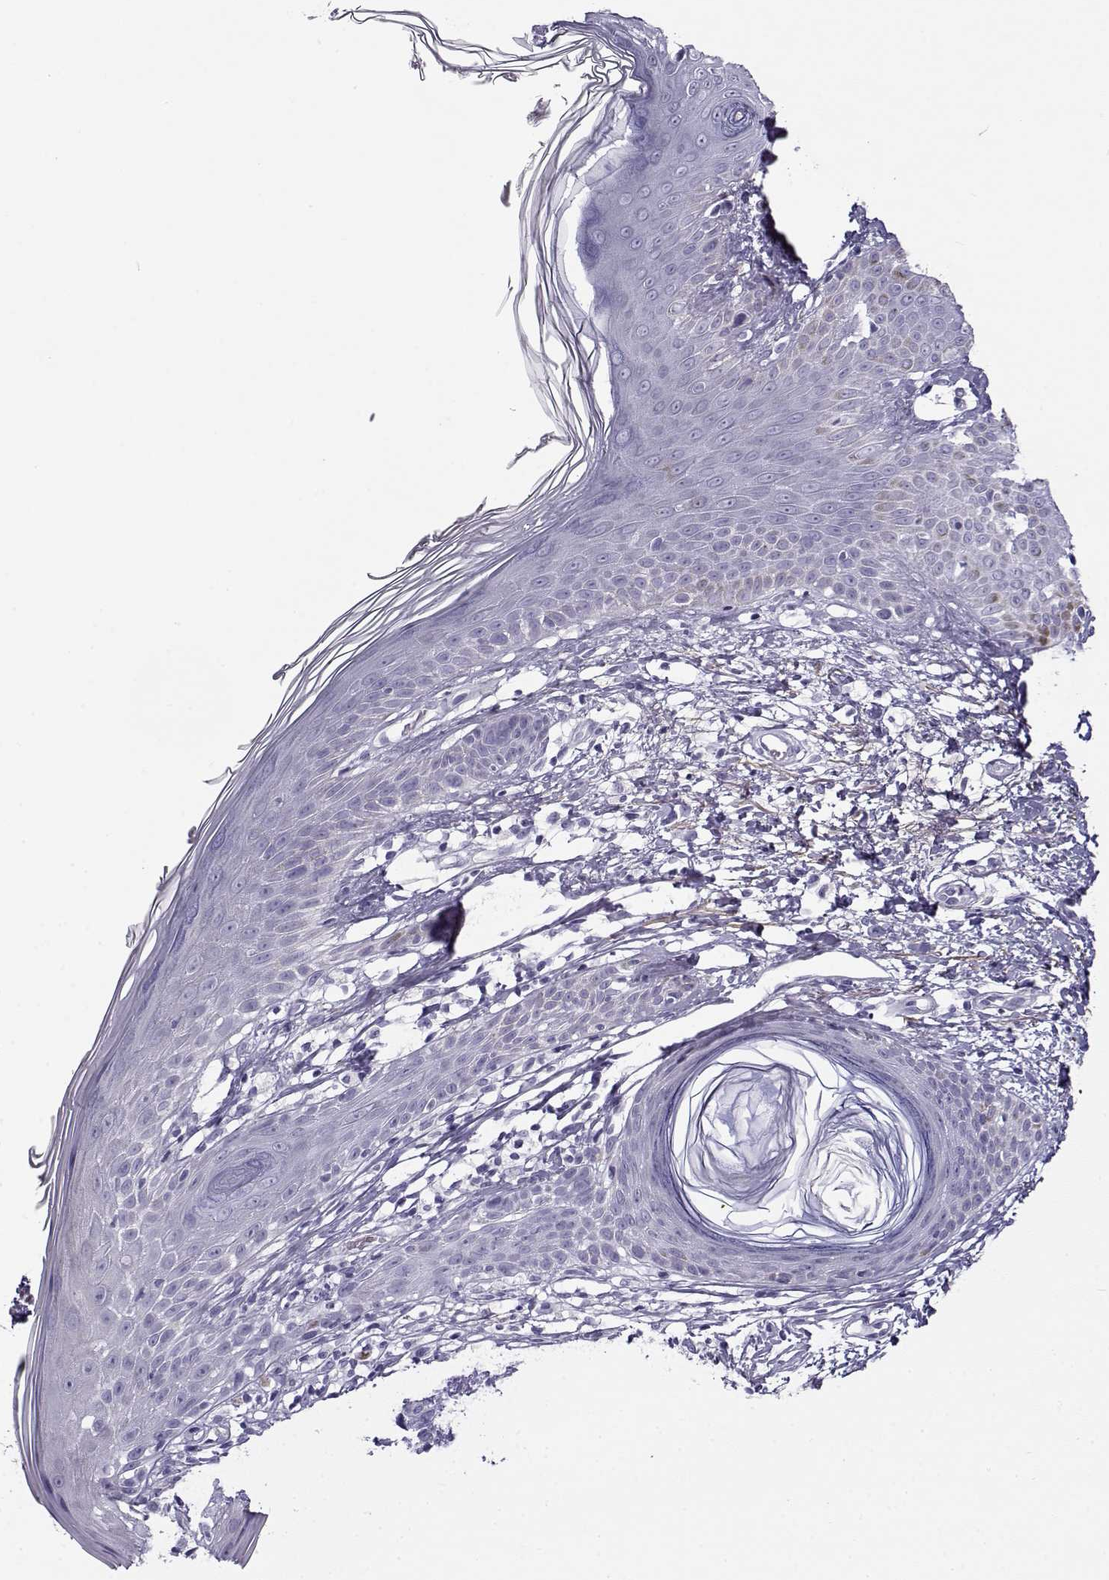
{"staining": {"intensity": "negative", "quantity": "none", "location": "none"}, "tissue": "skin cancer", "cell_type": "Tumor cells", "image_type": "cancer", "snomed": [{"axis": "morphology", "description": "Basal cell carcinoma"}, {"axis": "topography", "description": "Skin"}], "caption": "The photomicrograph shows no staining of tumor cells in skin cancer (basal cell carcinoma).", "gene": "GTSF1L", "patient": {"sex": "male", "age": 85}}